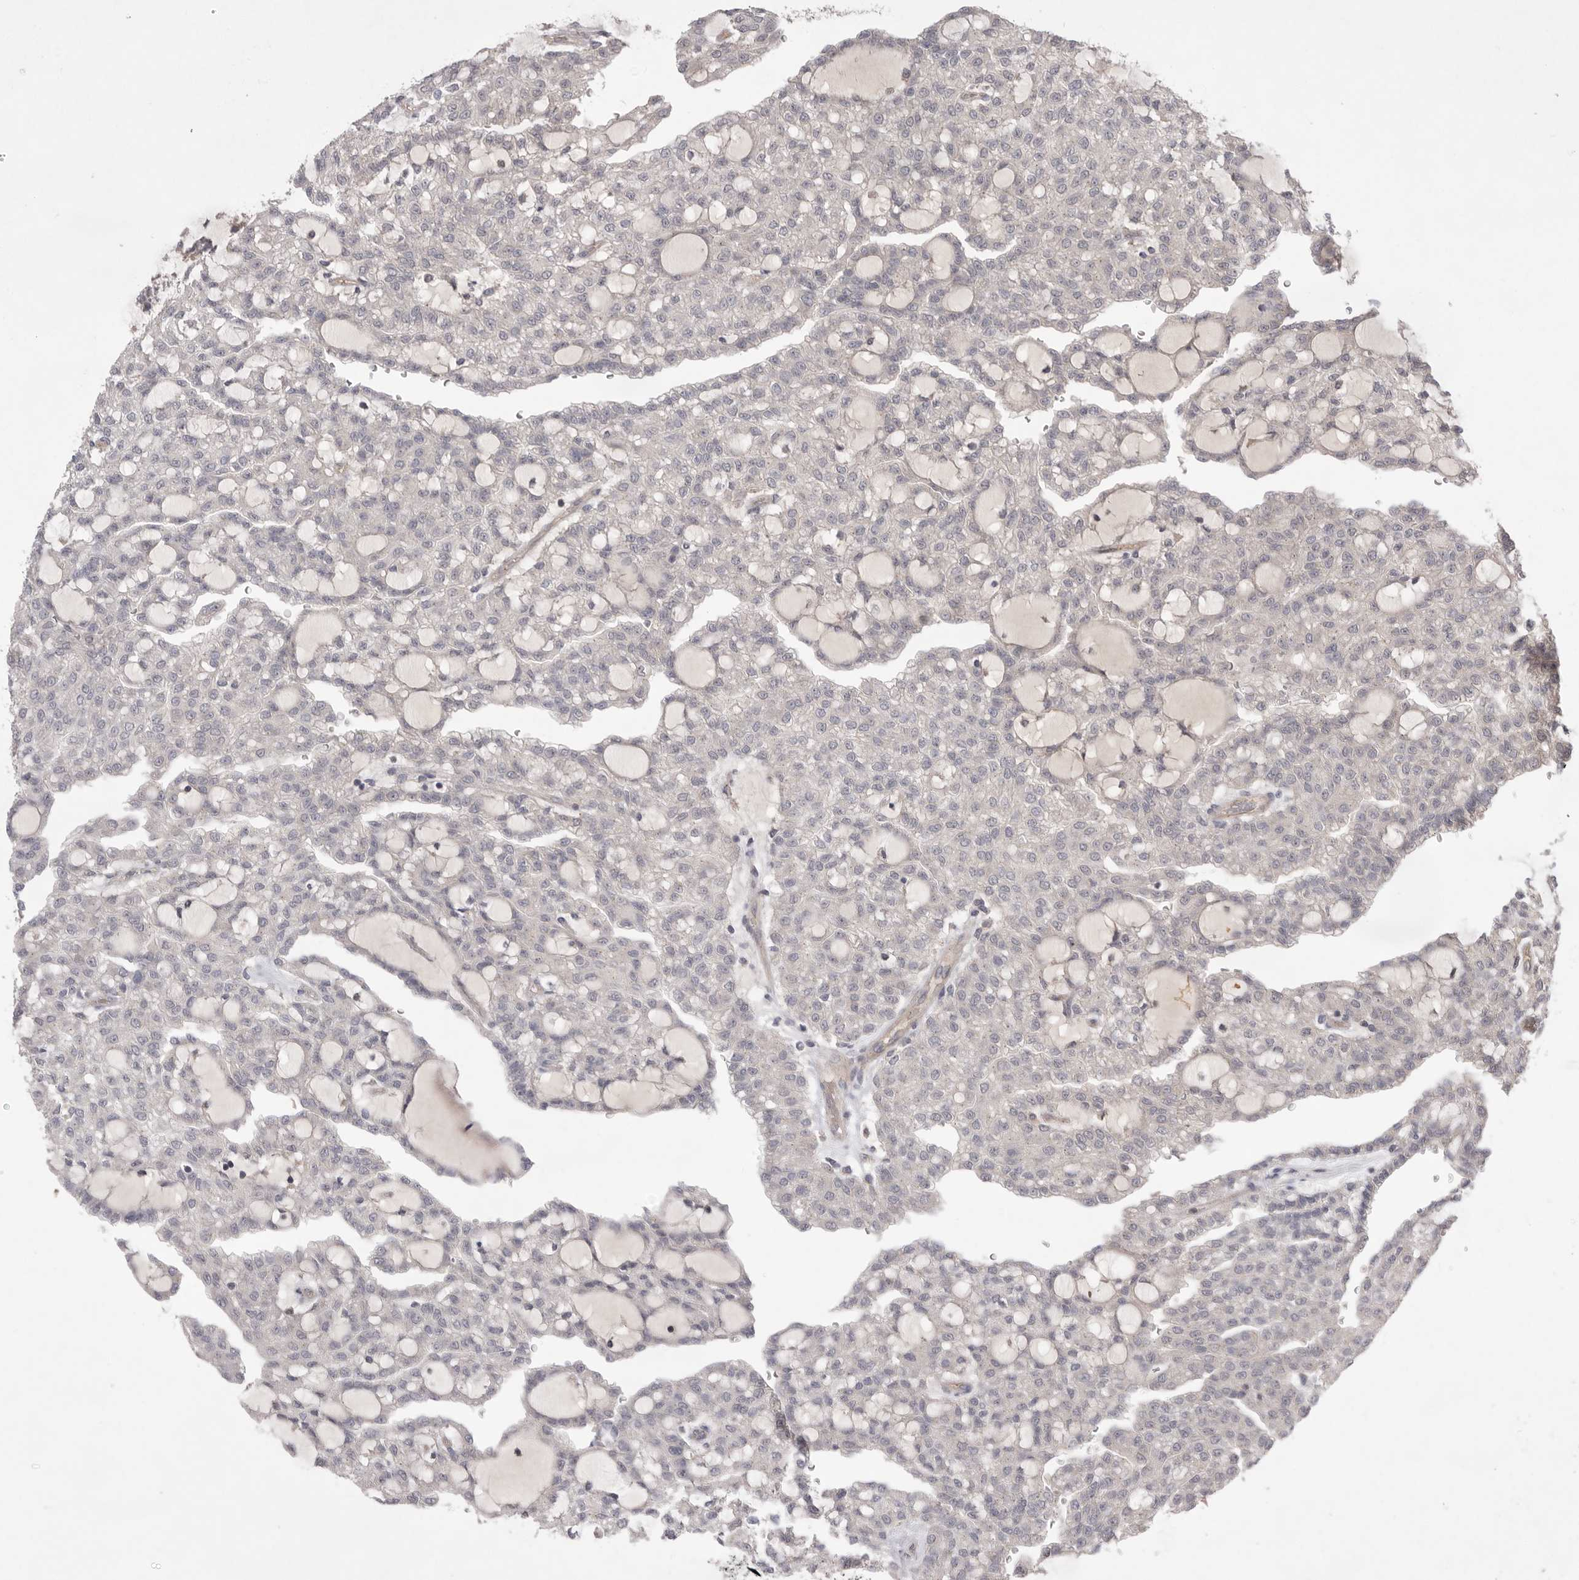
{"staining": {"intensity": "negative", "quantity": "none", "location": "none"}, "tissue": "renal cancer", "cell_type": "Tumor cells", "image_type": "cancer", "snomed": [{"axis": "morphology", "description": "Adenocarcinoma, NOS"}, {"axis": "topography", "description": "Kidney"}], "caption": "Immunohistochemistry (IHC) photomicrograph of human renal cancer stained for a protein (brown), which shows no positivity in tumor cells. (Brightfield microscopy of DAB (3,3'-diaminobenzidine) immunohistochemistry (IHC) at high magnification).", "gene": "NRCAM", "patient": {"sex": "male", "age": 63}}